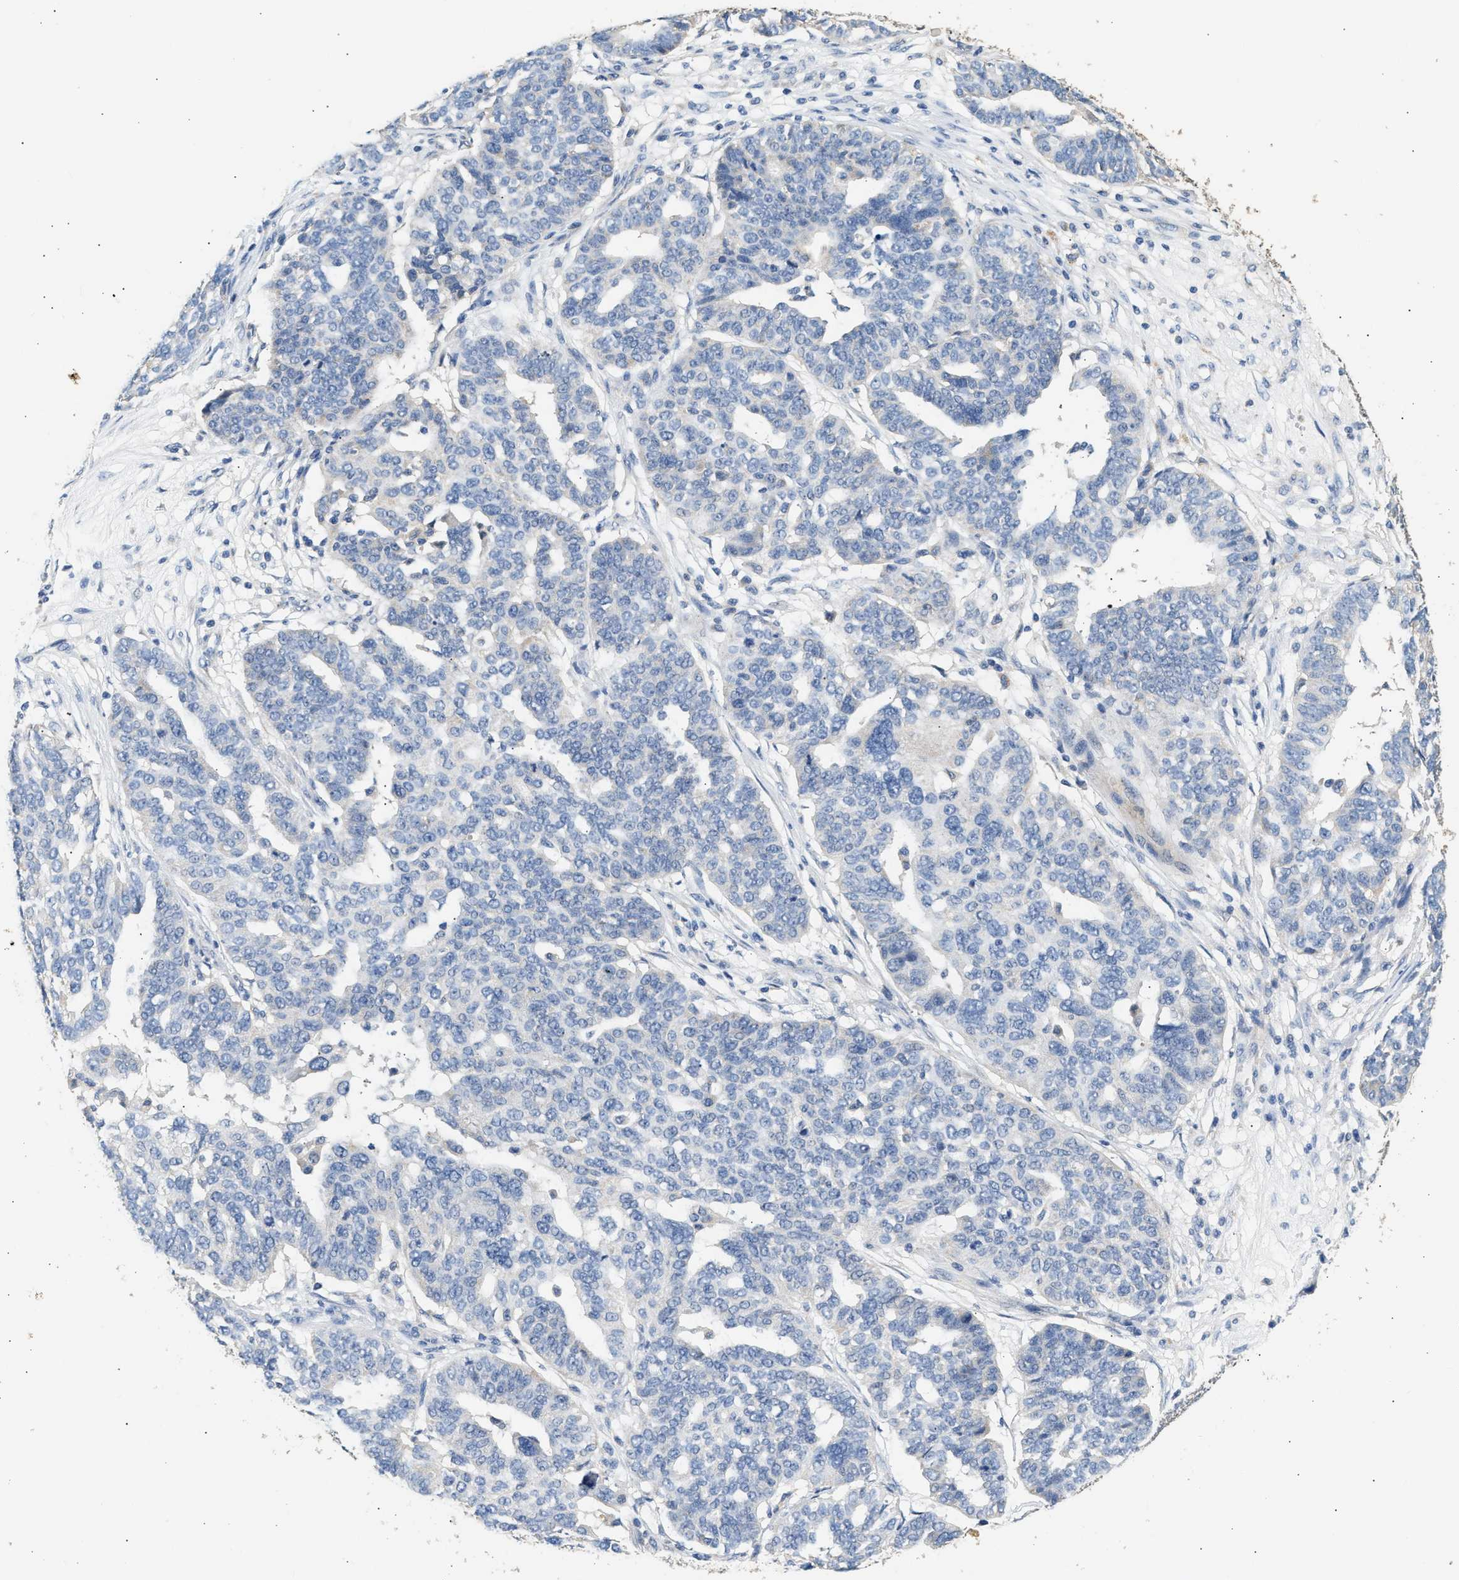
{"staining": {"intensity": "negative", "quantity": "none", "location": "none"}, "tissue": "ovarian cancer", "cell_type": "Tumor cells", "image_type": "cancer", "snomed": [{"axis": "morphology", "description": "Cystadenocarcinoma, serous, NOS"}, {"axis": "topography", "description": "Ovary"}], "caption": "Tumor cells are negative for brown protein staining in ovarian serous cystadenocarcinoma. (DAB (3,3'-diaminobenzidine) IHC visualized using brightfield microscopy, high magnification).", "gene": "WDR31", "patient": {"sex": "female", "age": 59}}